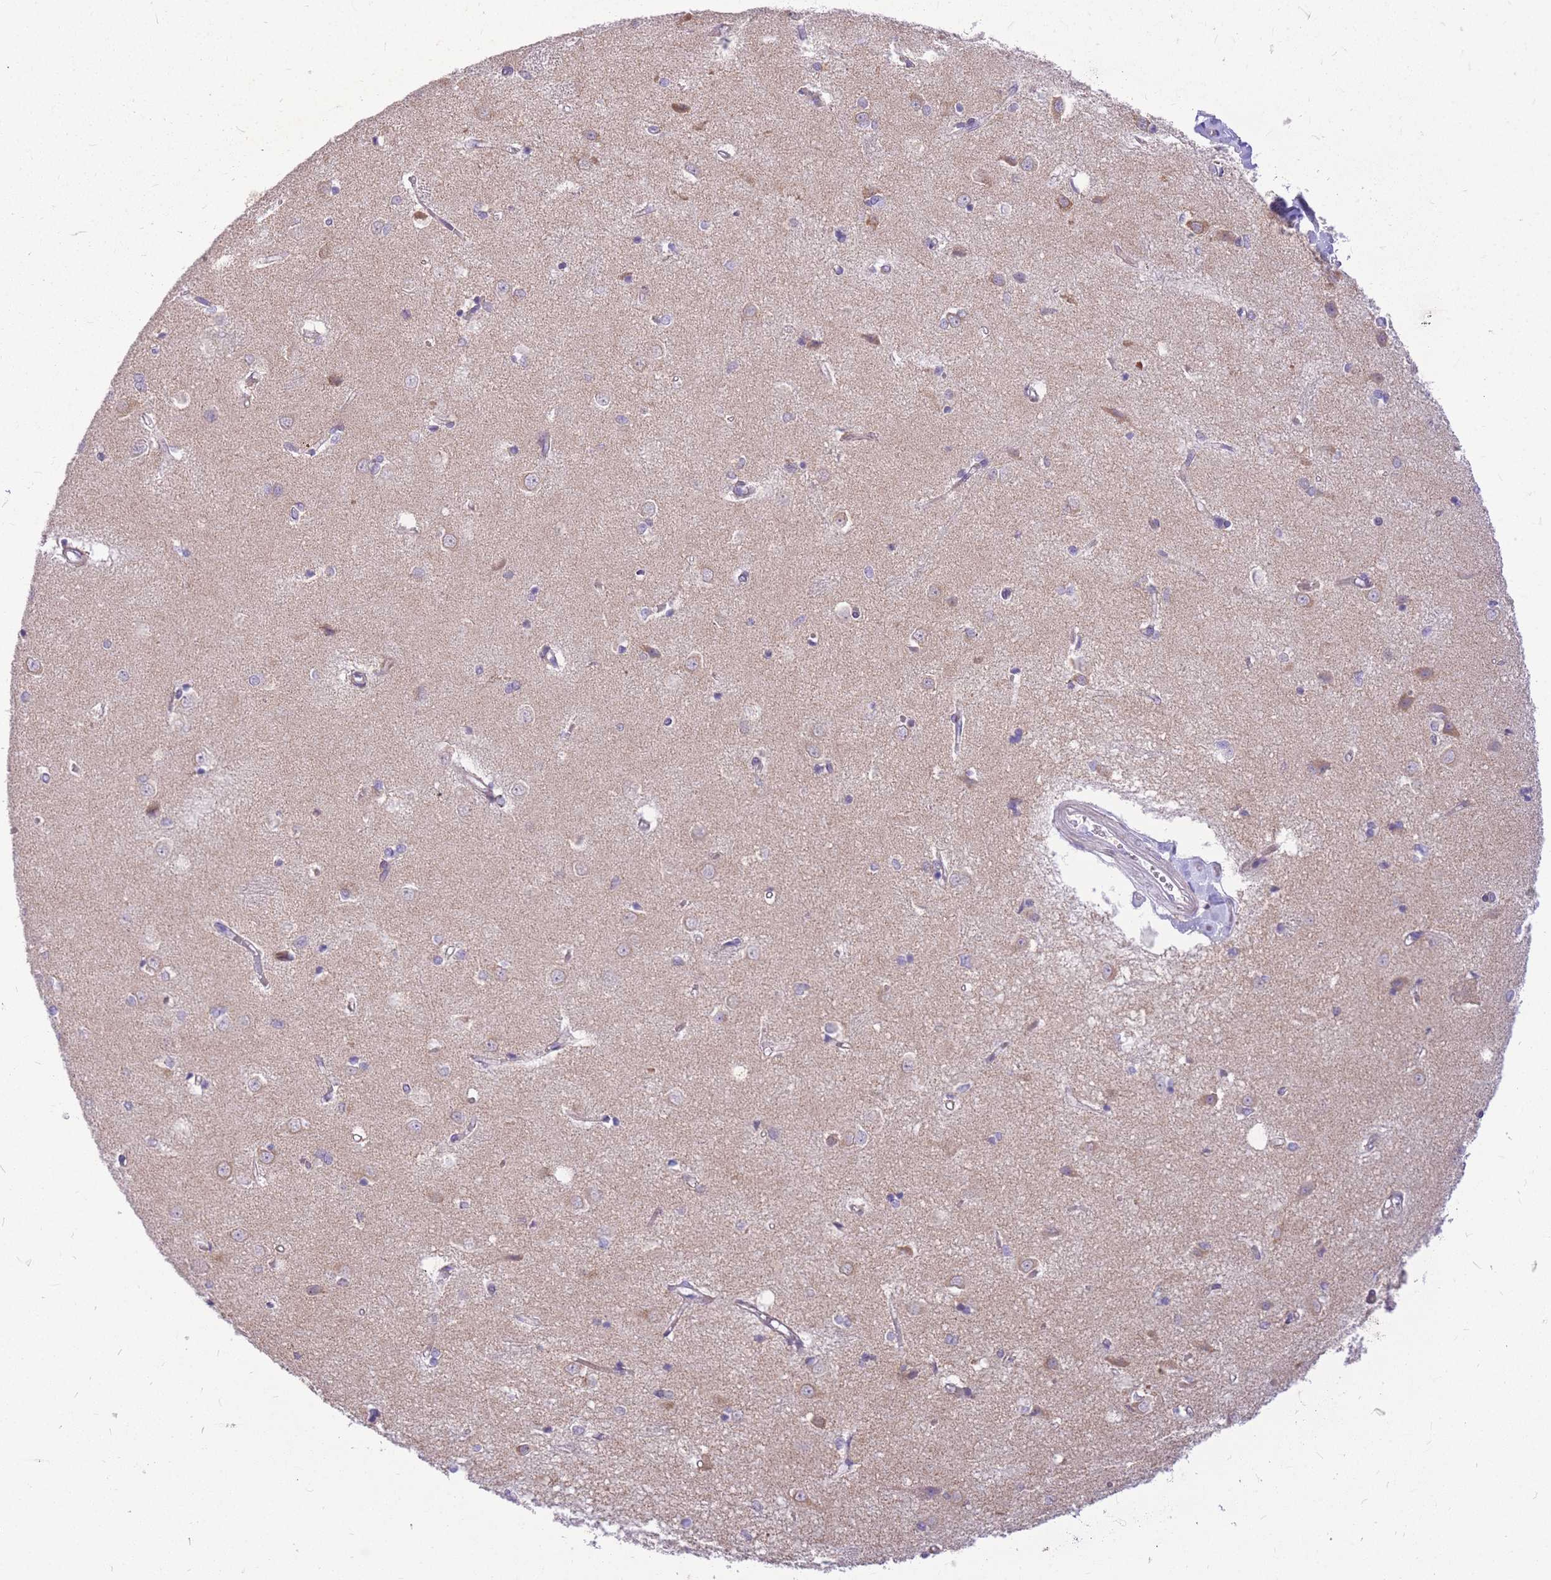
{"staining": {"intensity": "moderate", "quantity": "<25%", "location": "cytoplasmic/membranous"}, "tissue": "caudate", "cell_type": "Glial cells", "image_type": "normal", "snomed": [{"axis": "morphology", "description": "Normal tissue, NOS"}, {"axis": "topography", "description": "Lateral ventricle wall"}], "caption": "Caudate stained with immunohistochemistry displays moderate cytoplasmic/membranous positivity in about <25% of glial cells. Using DAB (3,3'-diaminobenzidine) (brown) and hematoxylin (blue) stains, captured at high magnification using brightfield microscopy.", "gene": "TOPAZ1", "patient": {"sex": "male", "age": 37}}